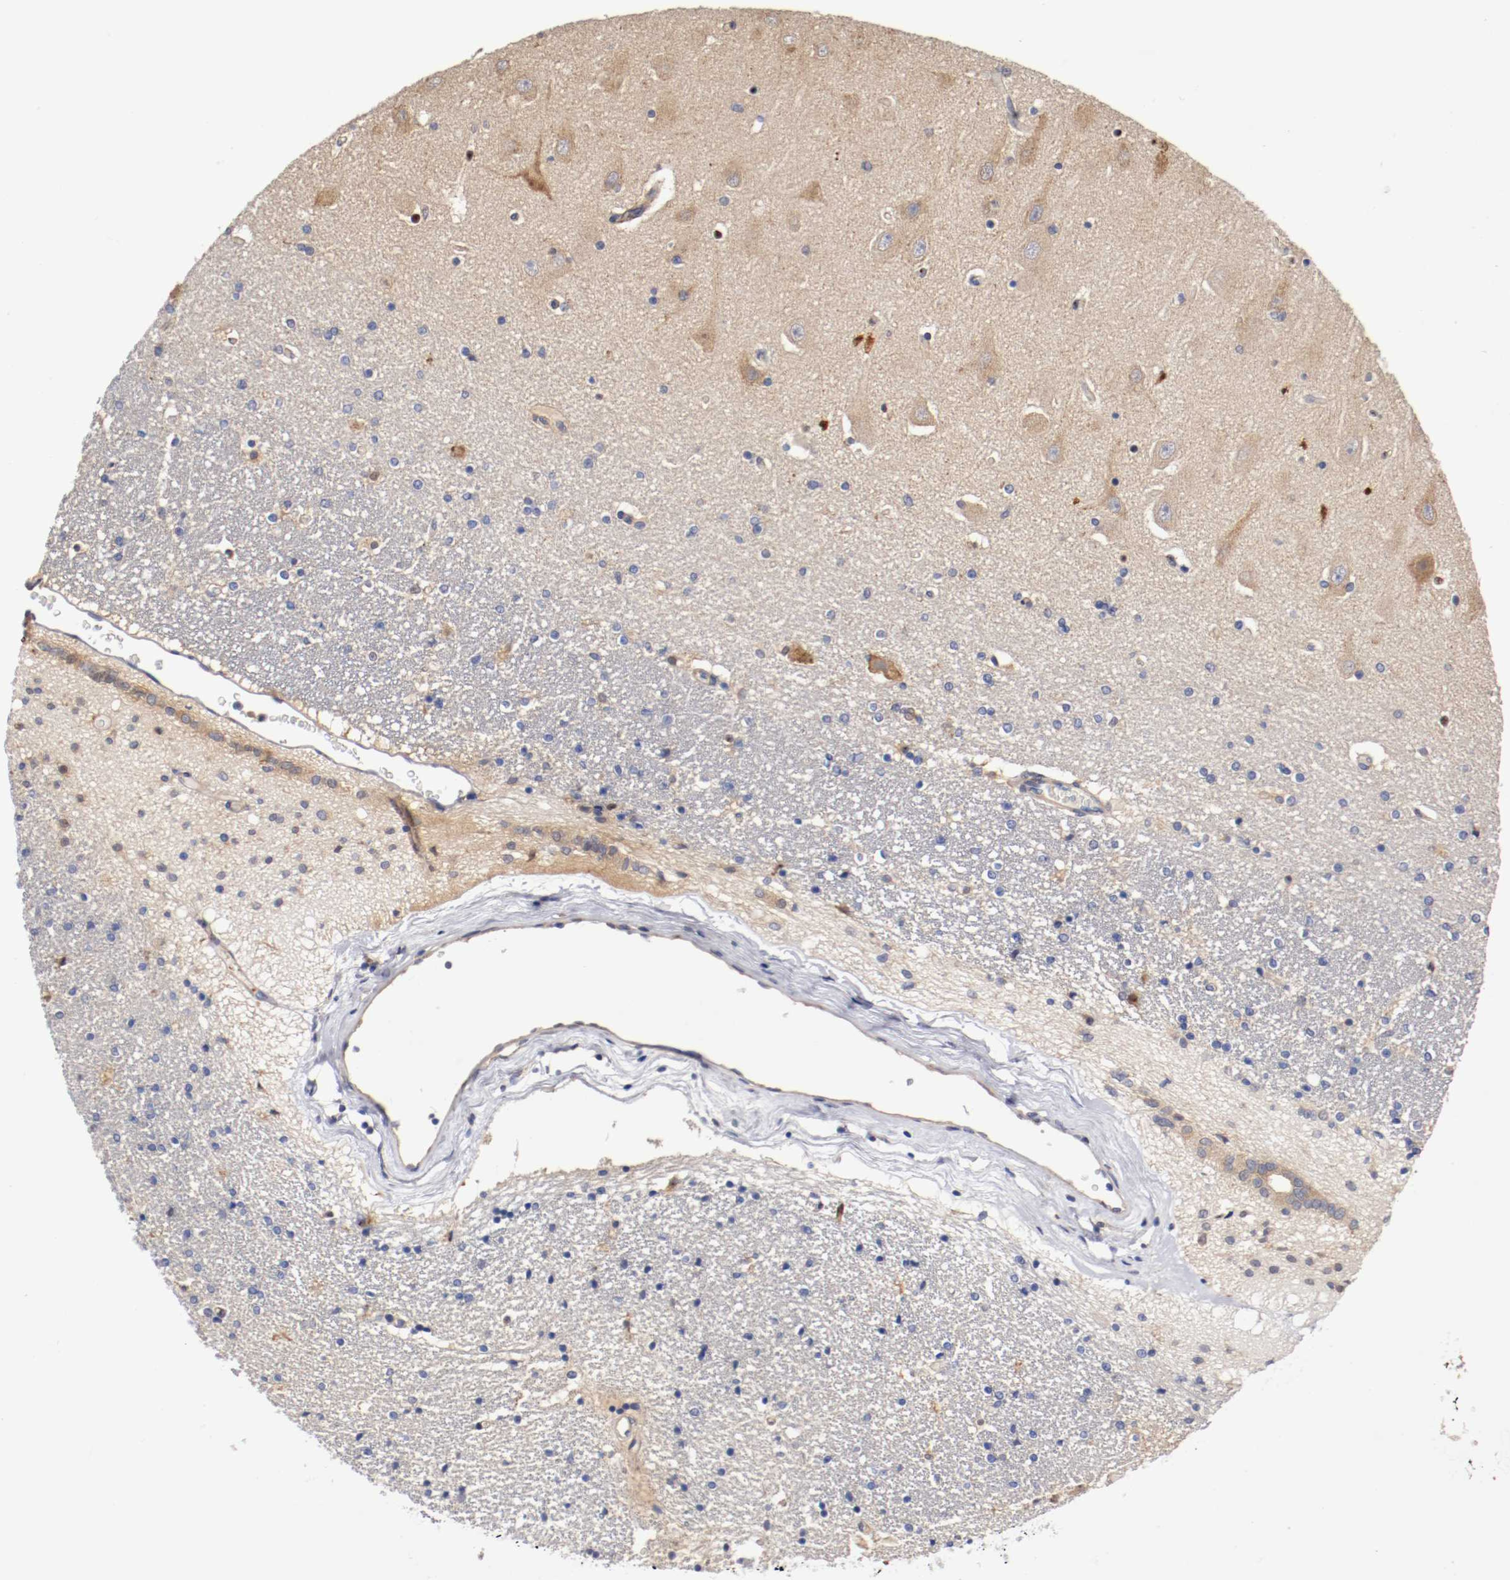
{"staining": {"intensity": "weak", "quantity": ">75%", "location": "cytoplasmic/membranous"}, "tissue": "hippocampus", "cell_type": "Glial cells", "image_type": "normal", "snomed": [{"axis": "morphology", "description": "Normal tissue, NOS"}, {"axis": "topography", "description": "Hippocampus"}], "caption": "Immunohistochemistry (IHC) of unremarkable hippocampus shows low levels of weak cytoplasmic/membranous expression in approximately >75% of glial cells. The staining was performed using DAB (3,3'-diaminobenzidine) to visualize the protein expression in brown, while the nuclei were stained in blue with hematoxylin (Magnification: 20x).", "gene": "TNFSF12", "patient": {"sex": "female", "age": 54}}